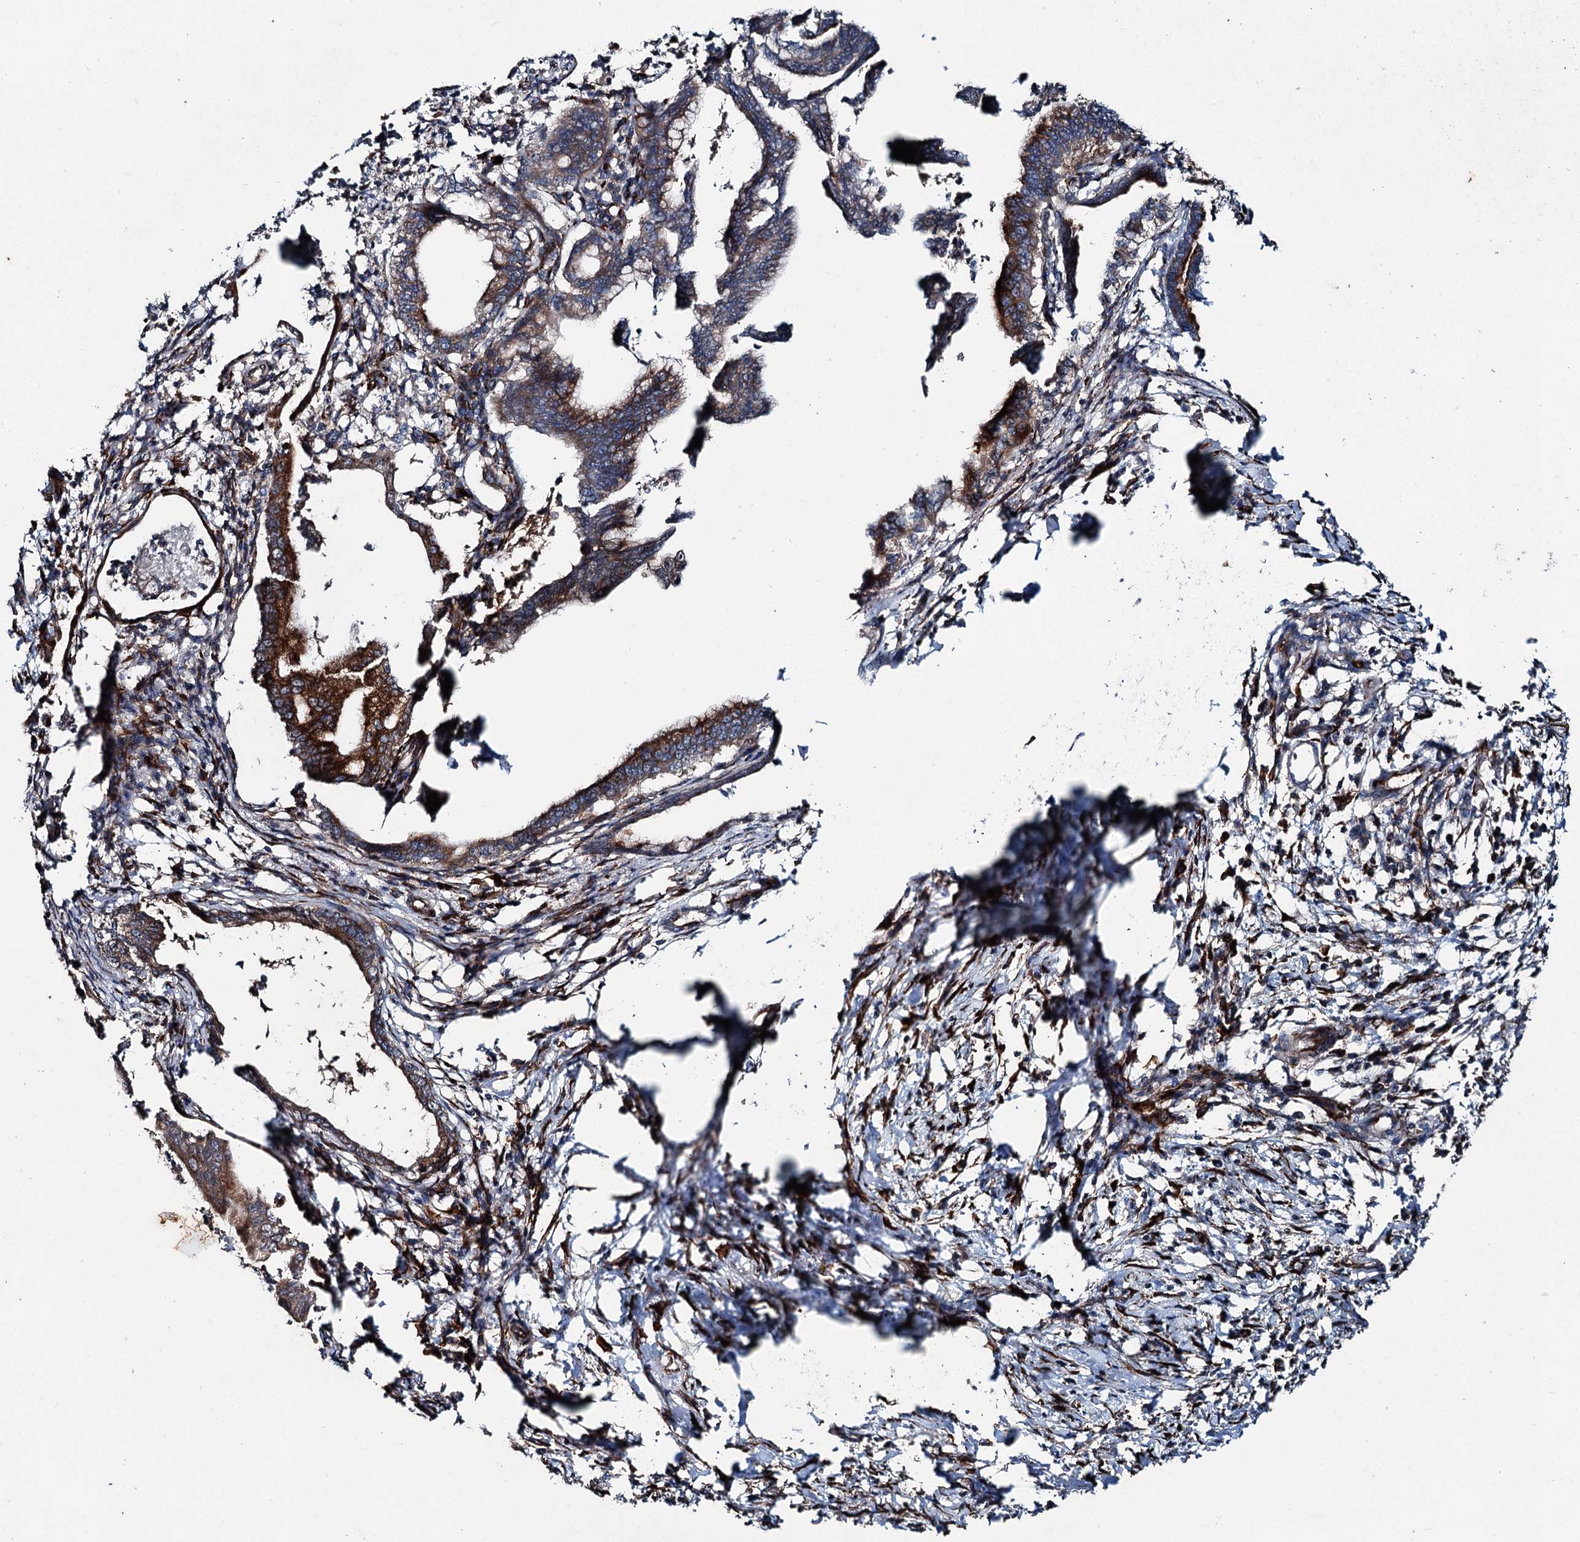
{"staining": {"intensity": "strong", "quantity": ">75%", "location": "cytoplasmic/membranous"}, "tissue": "pancreatic cancer", "cell_type": "Tumor cells", "image_type": "cancer", "snomed": [{"axis": "morphology", "description": "Adenocarcinoma, NOS"}, {"axis": "topography", "description": "Pancreas"}], "caption": "Immunohistochemistry (IHC) image of neoplastic tissue: adenocarcinoma (pancreatic) stained using IHC shows high levels of strong protein expression localized specifically in the cytoplasmic/membranous of tumor cells, appearing as a cytoplasmic/membranous brown color.", "gene": "DDIAS", "patient": {"sex": "female", "age": 55}}